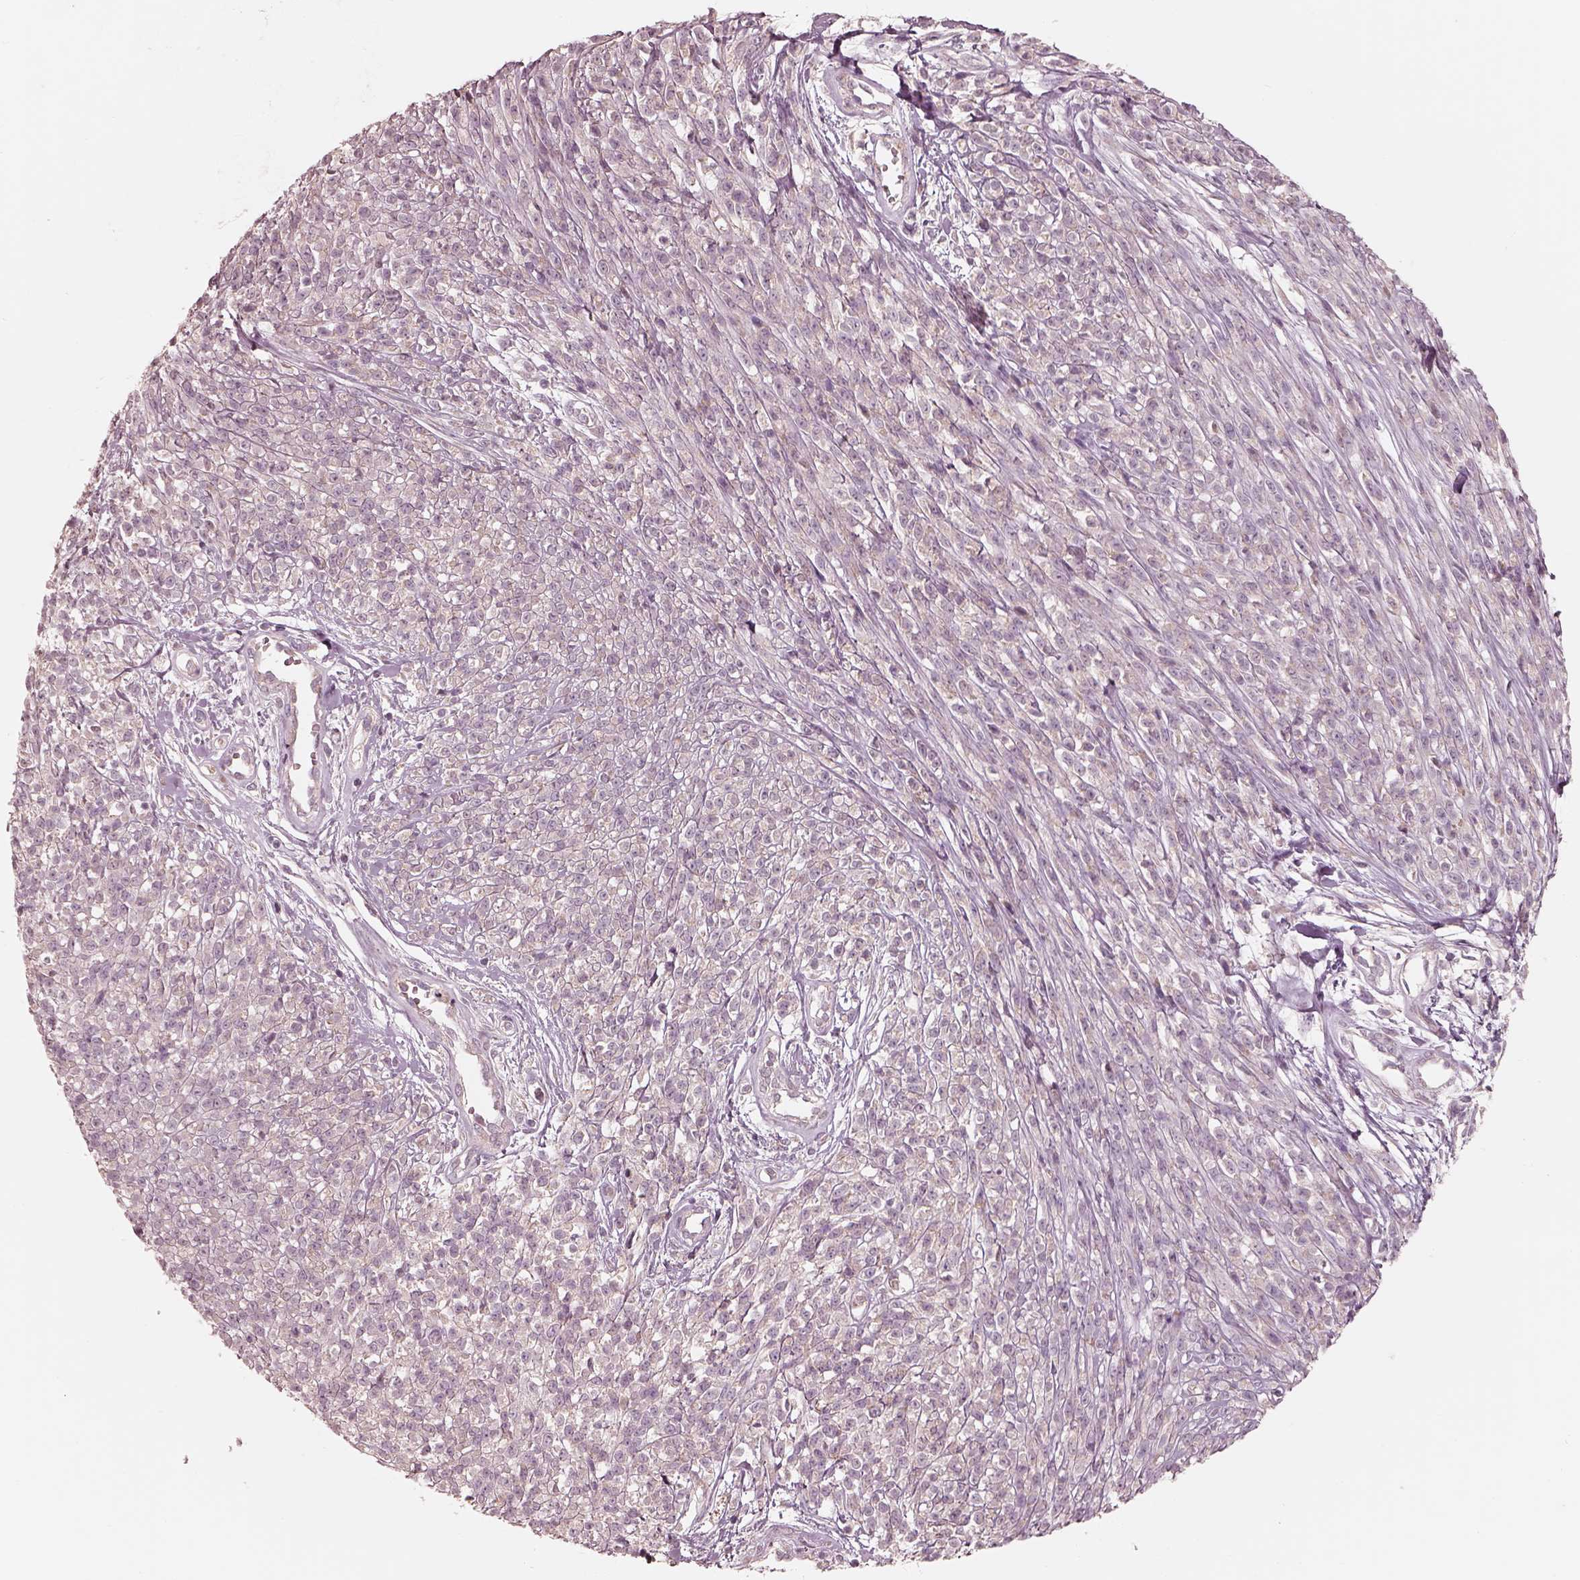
{"staining": {"intensity": "negative", "quantity": "none", "location": "none"}, "tissue": "melanoma", "cell_type": "Tumor cells", "image_type": "cancer", "snomed": [{"axis": "morphology", "description": "Malignant melanoma, NOS"}, {"axis": "topography", "description": "Skin"}, {"axis": "topography", "description": "Skin of trunk"}], "caption": "Immunohistochemistry (IHC) image of human malignant melanoma stained for a protein (brown), which exhibits no positivity in tumor cells.", "gene": "RAB3C", "patient": {"sex": "male", "age": 74}}